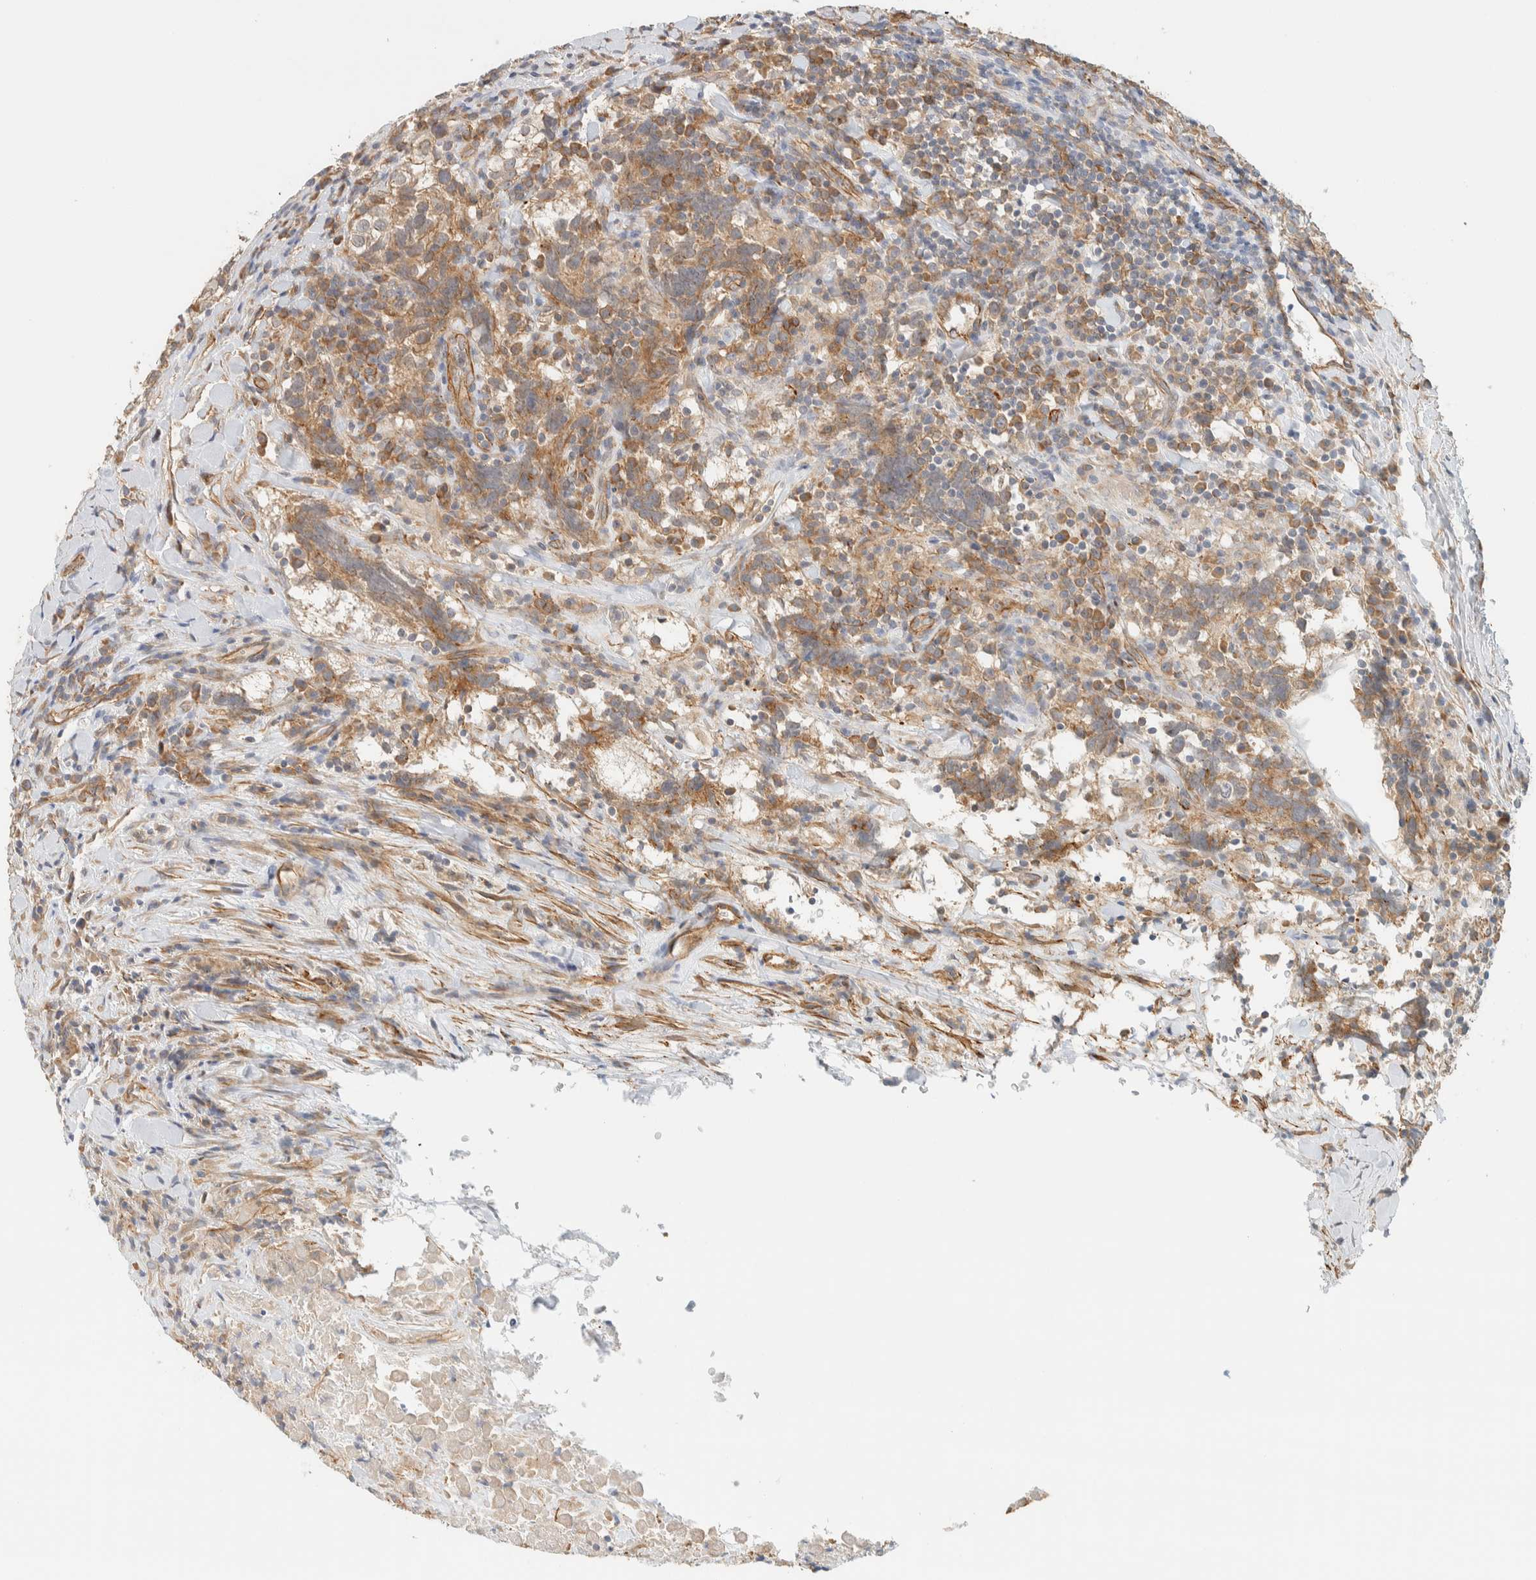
{"staining": {"intensity": "weak", "quantity": "25%-75%", "location": "cytoplasmic/membranous"}, "tissue": "testis cancer", "cell_type": "Tumor cells", "image_type": "cancer", "snomed": [{"axis": "morphology", "description": "Seminoma, NOS"}, {"axis": "morphology", "description": "Carcinoma, Embryonal, NOS"}, {"axis": "topography", "description": "Testis"}], "caption": "The histopathology image demonstrates a brown stain indicating the presence of a protein in the cytoplasmic/membranous of tumor cells in testis embryonal carcinoma.", "gene": "LIMA1", "patient": {"sex": "male", "age": 36}}